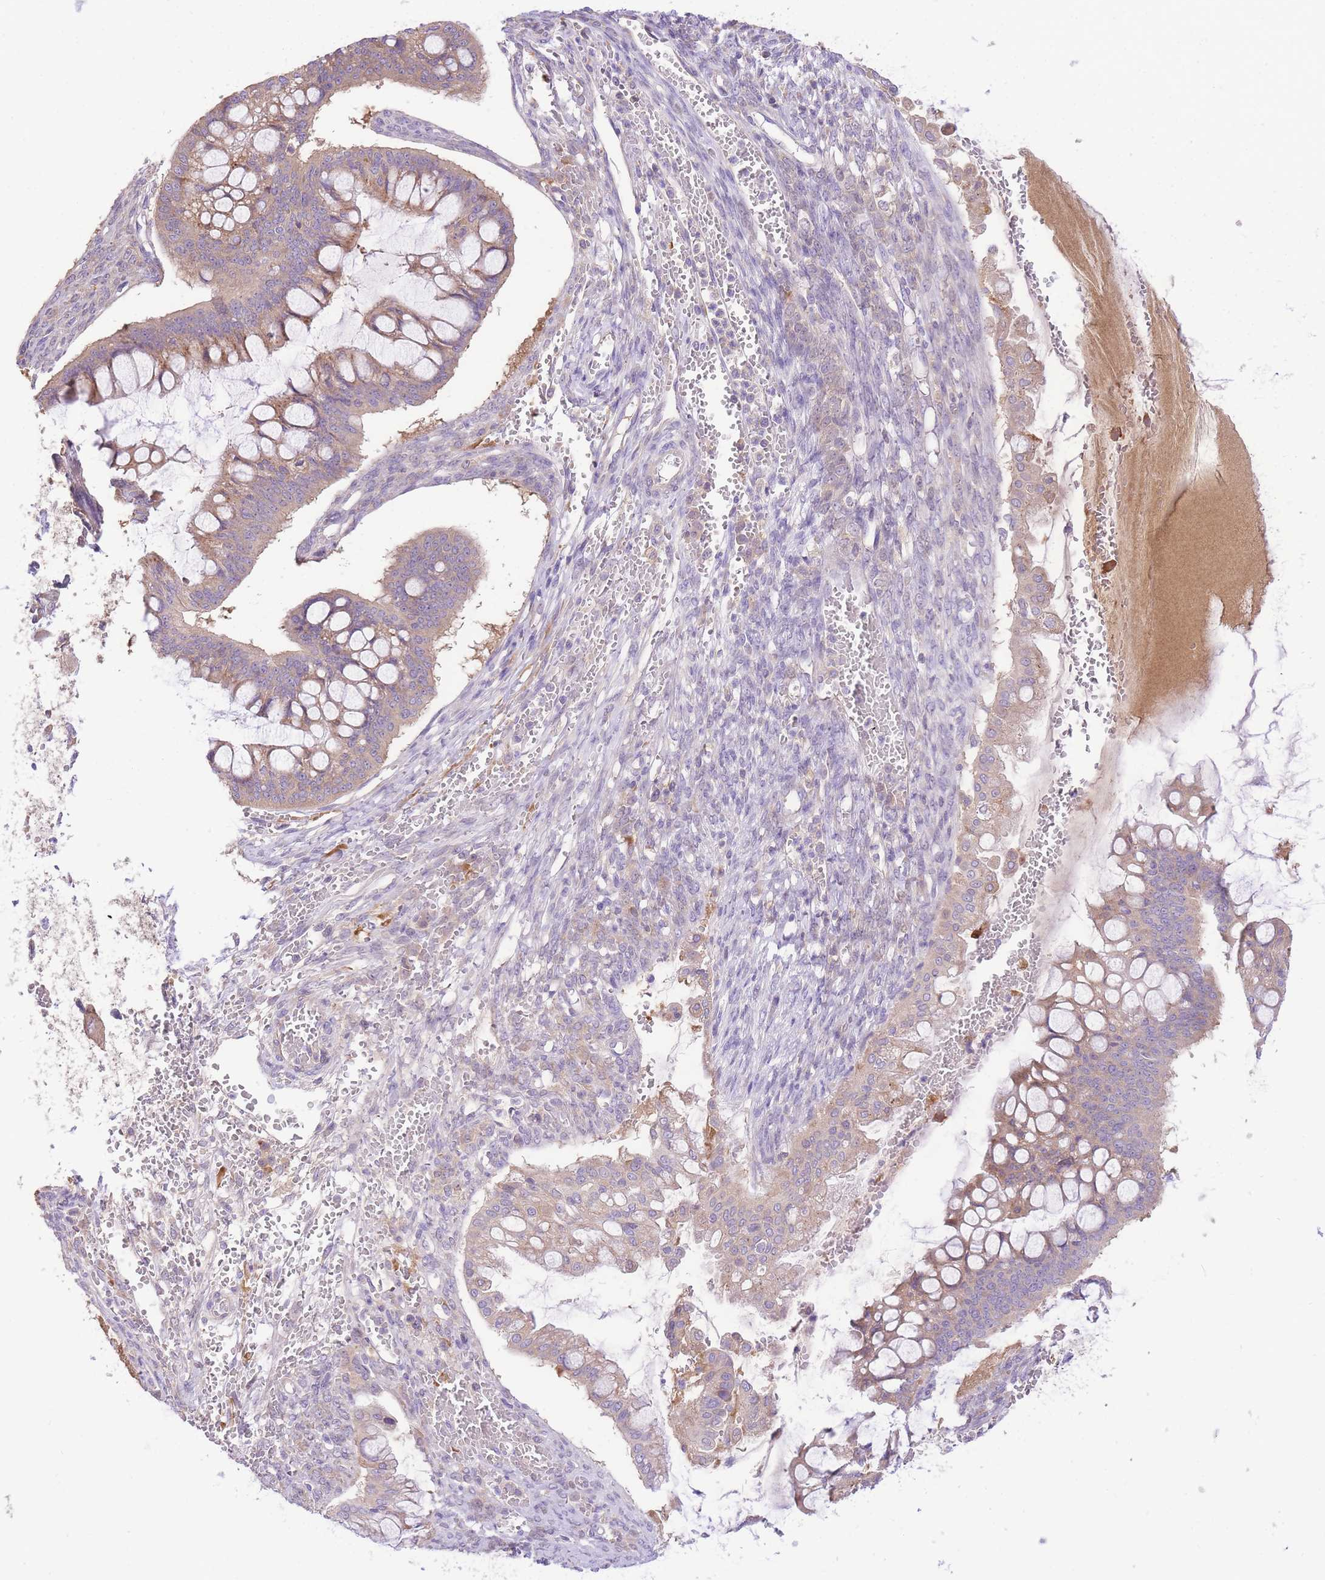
{"staining": {"intensity": "weak", "quantity": ">75%", "location": "cytoplasmic/membranous"}, "tissue": "ovarian cancer", "cell_type": "Tumor cells", "image_type": "cancer", "snomed": [{"axis": "morphology", "description": "Cystadenocarcinoma, mucinous, NOS"}, {"axis": "topography", "description": "Ovary"}], "caption": "Protein staining of ovarian cancer tissue exhibits weak cytoplasmic/membranous staining in about >75% of tumor cells.", "gene": "LIPH", "patient": {"sex": "female", "age": 73}}